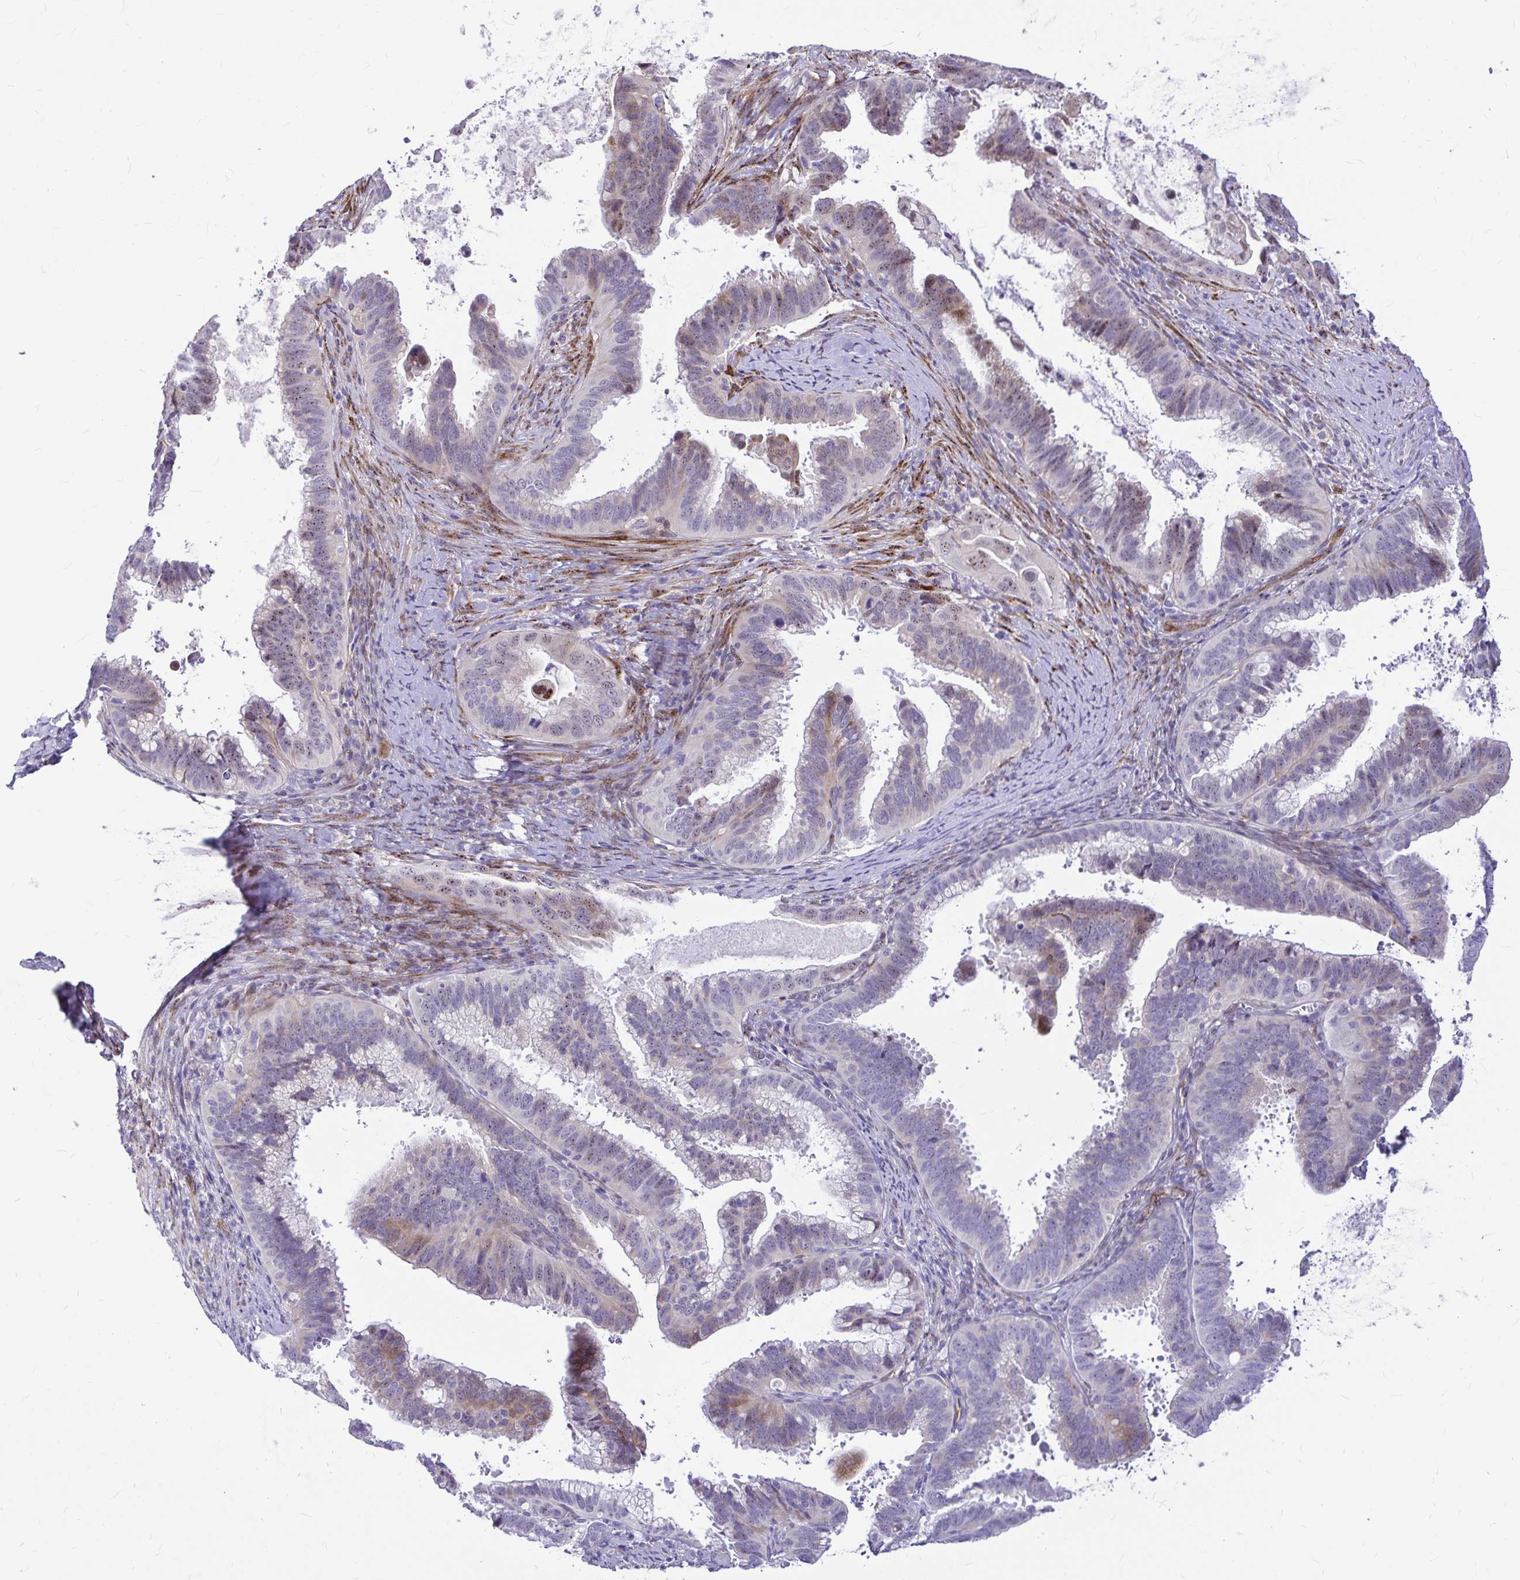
{"staining": {"intensity": "weak", "quantity": "25%-75%", "location": "cytoplasmic/membranous"}, "tissue": "cervical cancer", "cell_type": "Tumor cells", "image_type": "cancer", "snomed": [{"axis": "morphology", "description": "Adenocarcinoma, NOS"}, {"axis": "topography", "description": "Cervix"}], "caption": "This is an image of immunohistochemistry (IHC) staining of cervical cancer (adenocarcinoma), which shows weak expression in the cytoplasmic/membranous of tumor cells.", "gene": "GABBR2", "patient": {"sex": "female", "age": 61}}